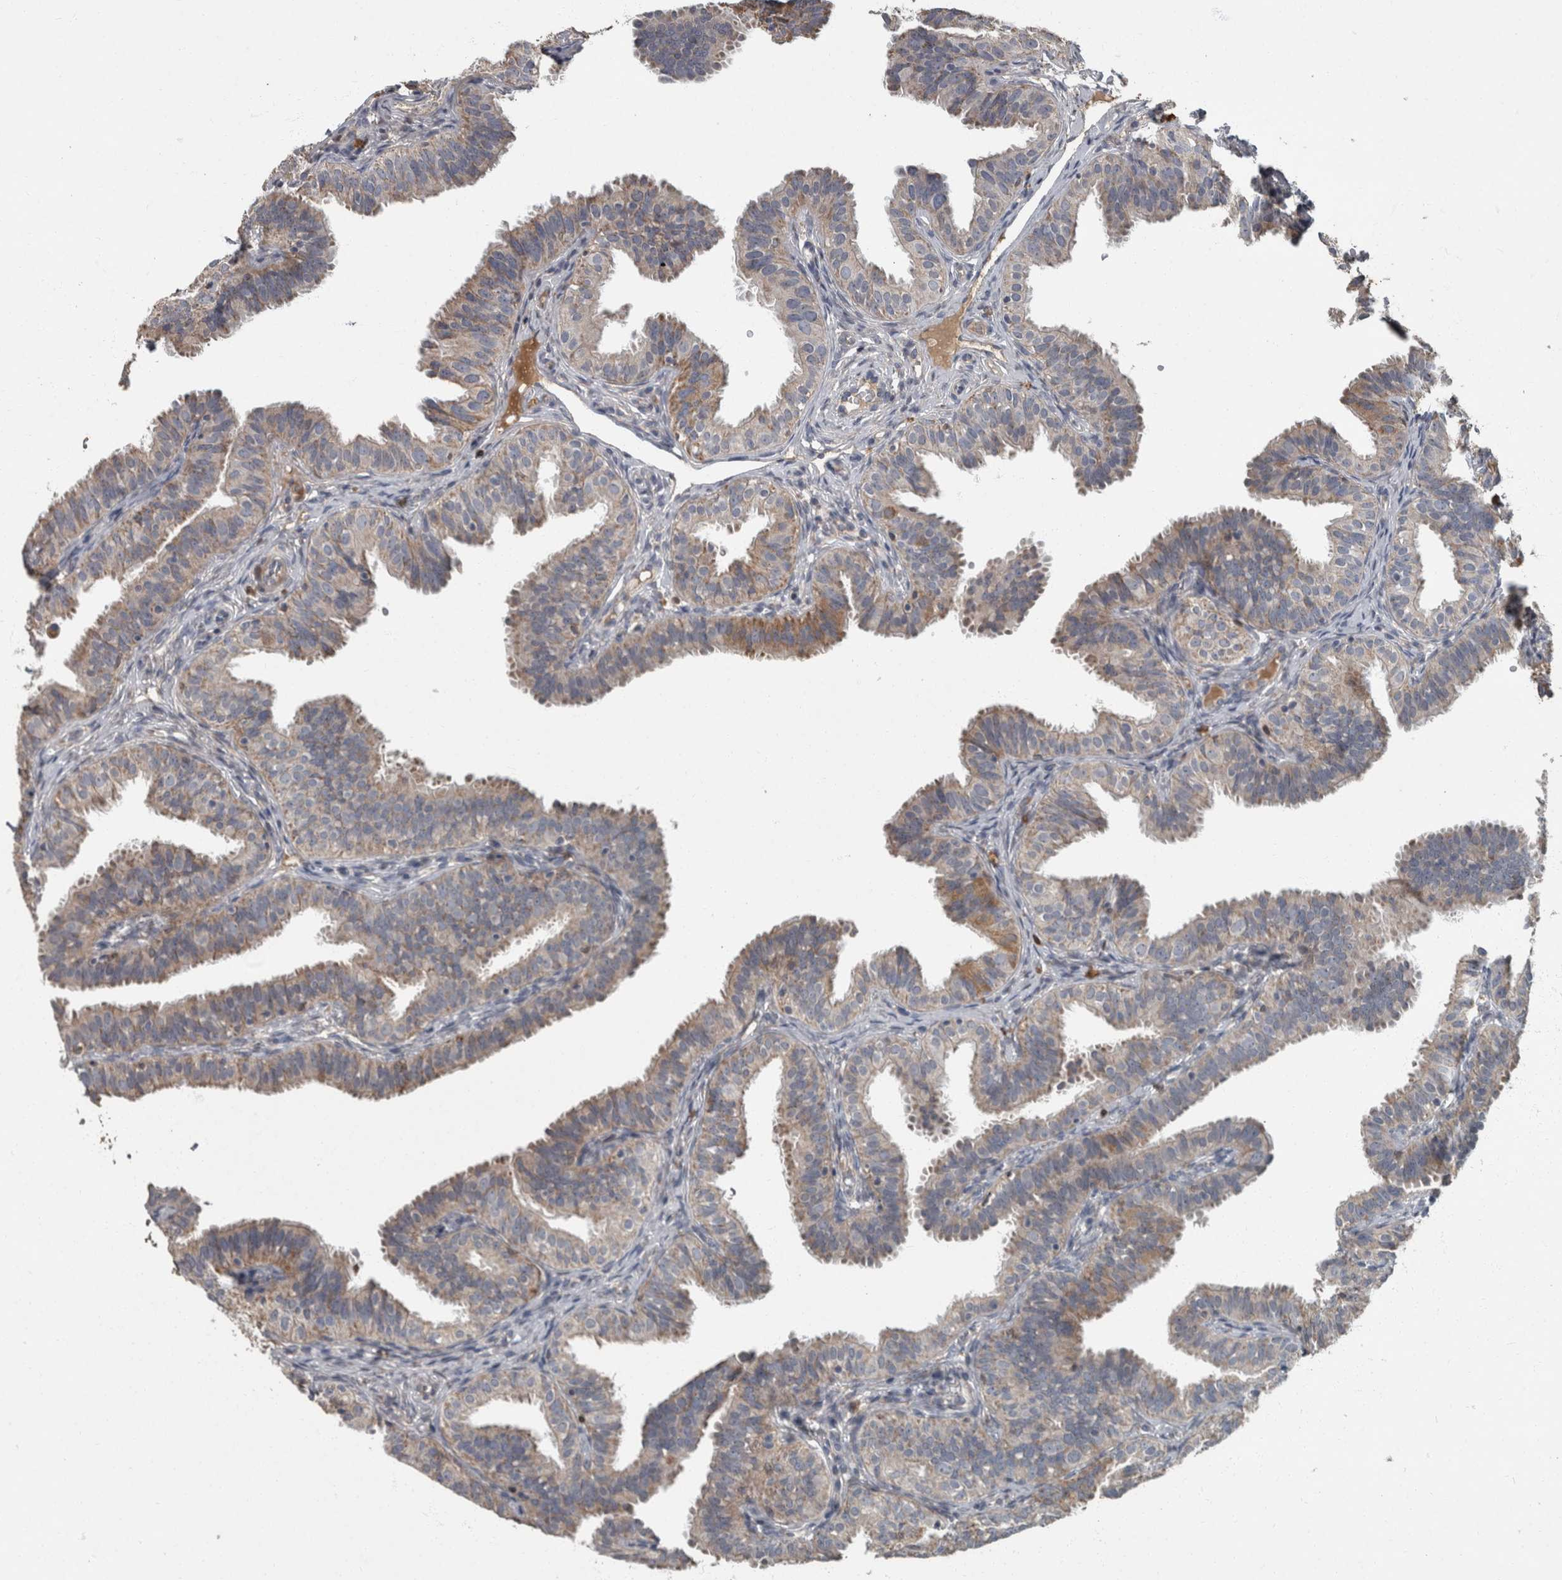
{"staining": {"intensity": "moderate", "quantity": "<25%", "location": "cytoplasmic/membranous"}, "tissue": "fallopian tube", "cell_type": "Glandular cells", "image_type": "normal", "snomed": [{"axis": "morphology", "description": "Normal tissue, NOS"}, {"axis": "topography", "description": "Fallopian tube"}], "caption": "Approximately <25% of glandular cells in normal human fallopian tube demonstrate moderate cytoplasmic/membranous protein expression as visualized by brown immunohistochemical staining.", "gene": "PPP1R3C", "patient": {"sex": "female", "age": 35}}